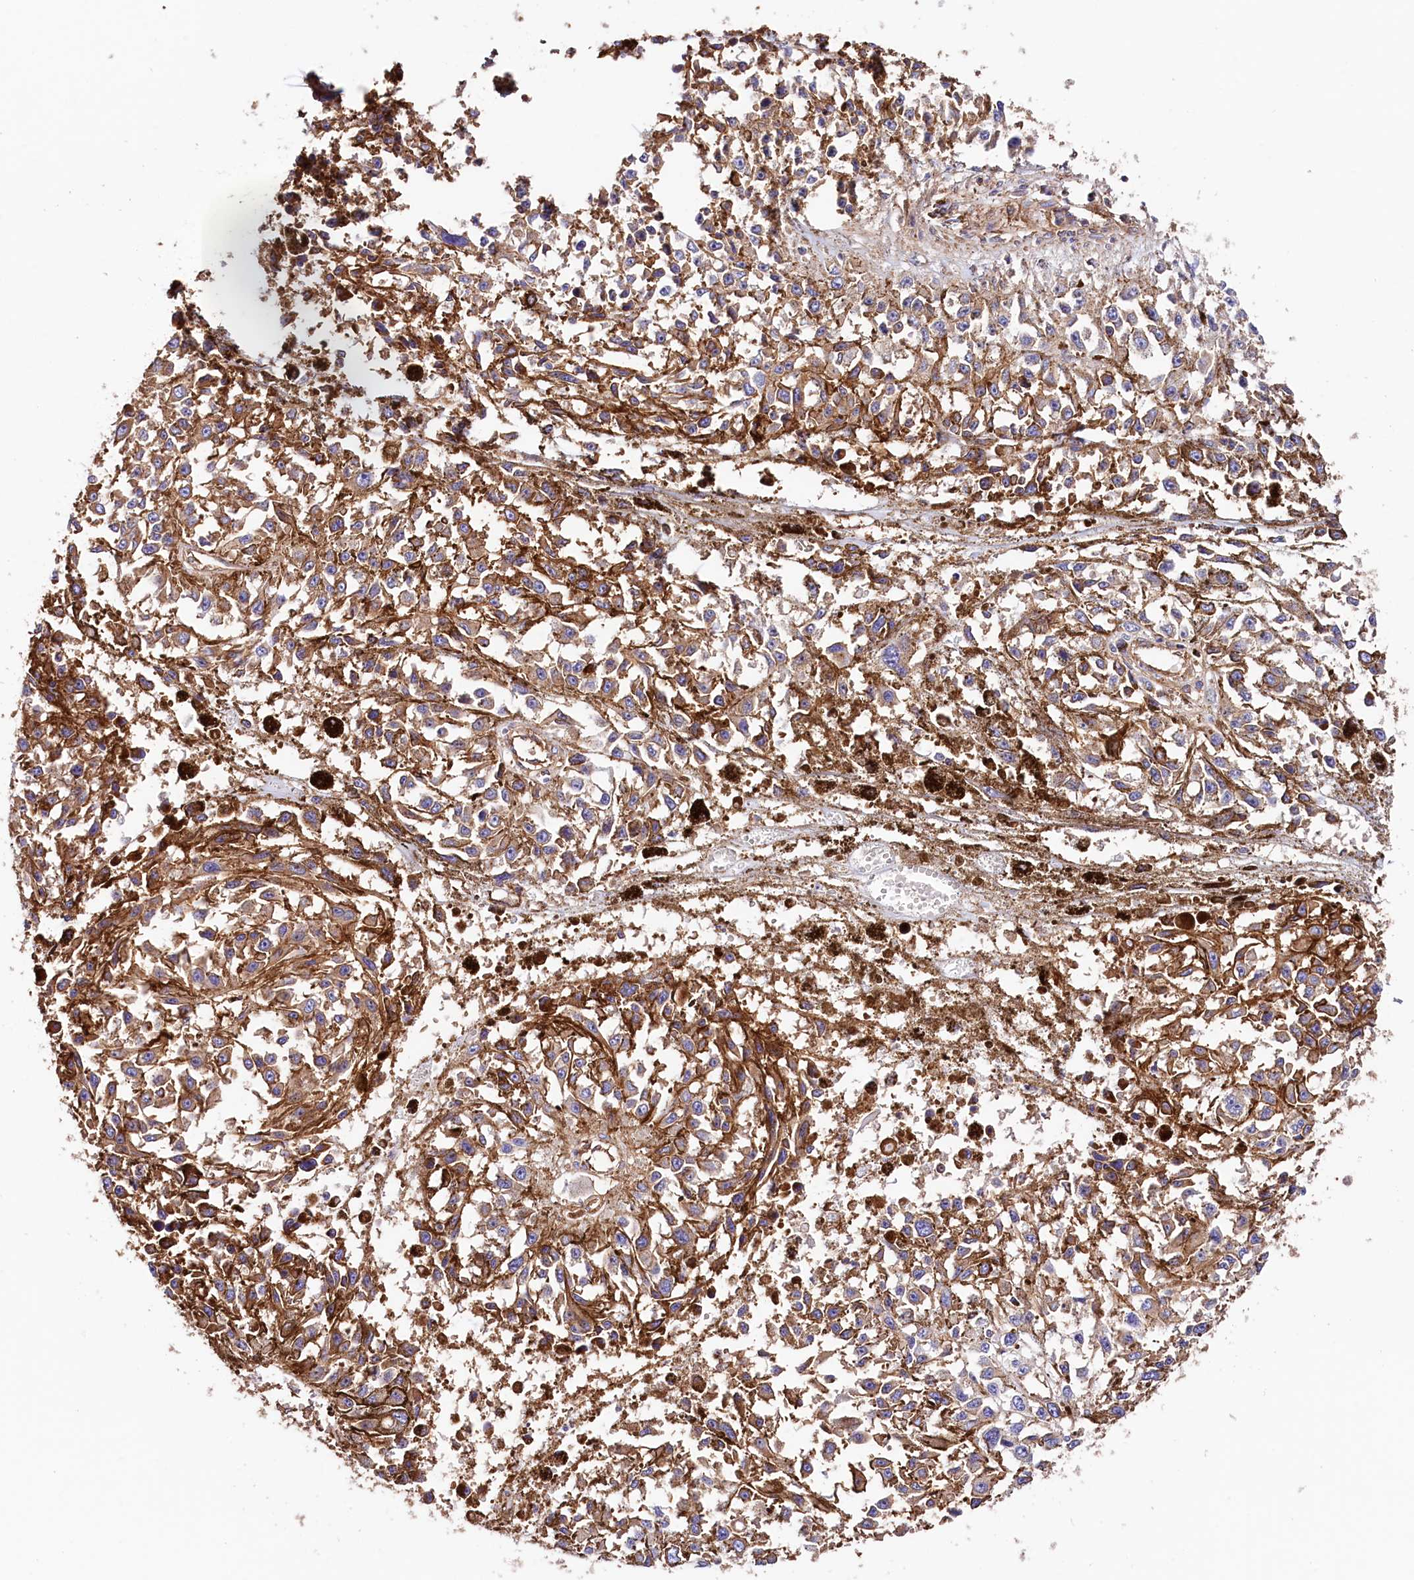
{"staining": {"intensity": "moderate", "quantity": ">75%", "location": "cytoplasmic/membranous"}, "tissue": "melanoma", "cell_type": "Tumor cells", "image_type": "cancer", "snomed": [{"axis": "morphology", "description": "Malignant melanoma, Metastatic site"}, {"axis": "topography", "description": "Lymph node"}], "caption": "Tumor cells demonstrate moderate cytoplasmic/membranous positivity in about >75% of cells in melanoma.", "gene": "ATP2B4", "patient": {"sex": "male", "age": 59}}